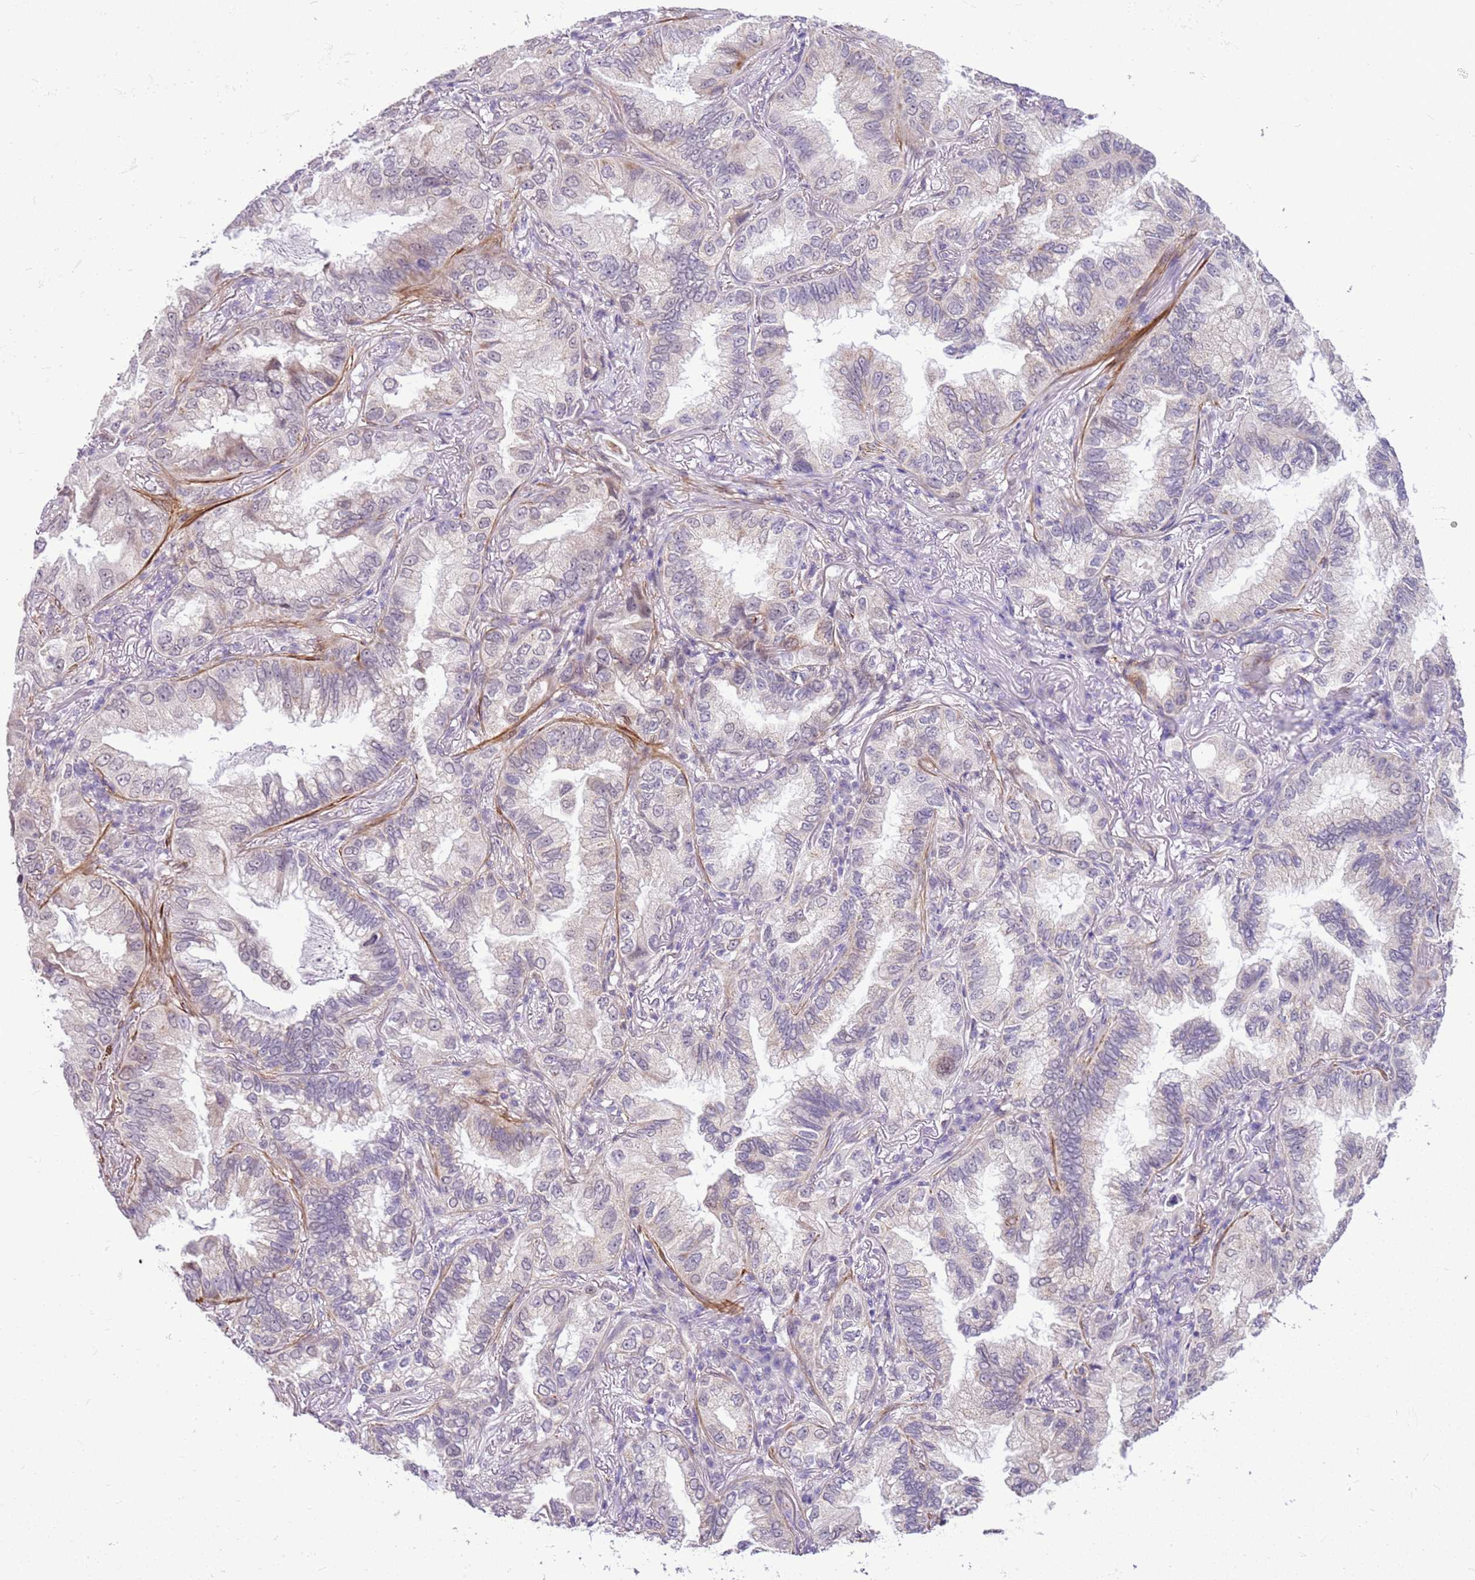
{"staining": {"intensity": "negative", "quantity": "none", "location": "none"}, "tissue": "lung cancer", "cell_type": "Tumor cells", "image_type": "cancer", "snomed": [{"axis": "morphology", "description": "Adenocarcinoma, NOS"}, {"axis": "topography", "description": "Lung"}], "caption": "DAB immunohistochemical staining of lung cancer demonstrates no significant positivity in tumor cells. (IHC, brightfield microscopy, high magnification).", "gene": "SMIM4", "patient": {"sex": "female", "age": 69}}